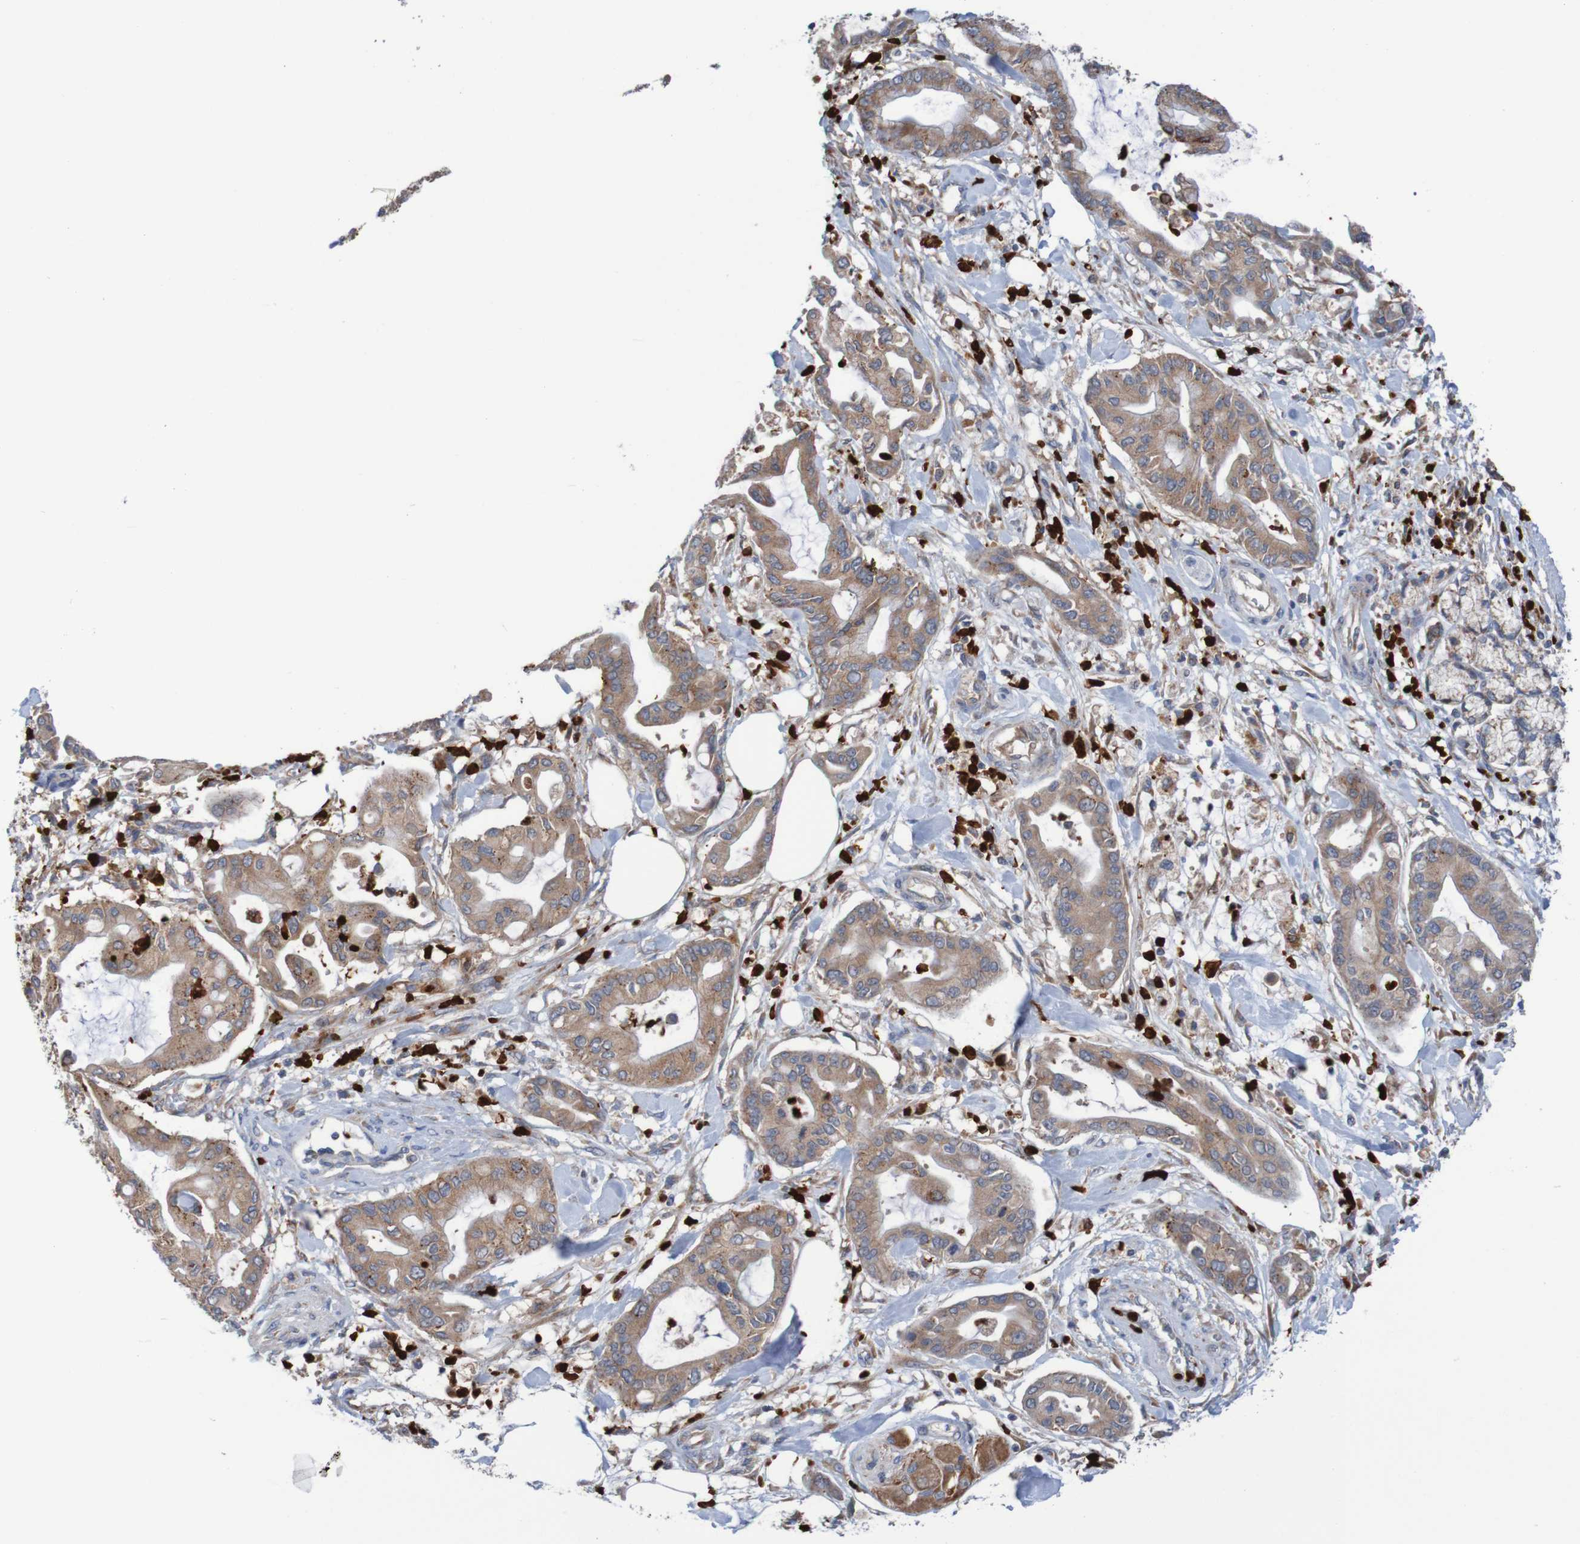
{"staining": {"intensity": "moderate", "quantity": ">75%", "location": "cytoplasmic/membranous"}, "tissue": "pancreatic cancer", "cell_type": "Tumor cells", "image_type": "cancer", "snomed": [{"axis": "morphology", "description": "Adenocarcinoma, NOS"}, {"axis": "morphology", "description": "Adenocarcinoma, metastatic, NOS"}, {"axis": "topography", "description": "Lymph node"}, {"axis": "topography", "description": "Pancreas"}, {"axis": "topography", "description": "Duodenum"}], "caption": "Approximately >75% of tumor cells in human pancreatic cancer display moderate cytoplasmic/membranous protein expression as visualized by brown immunohistochemical staining.", "gene": "PARP4", "patient": {"sex": "female", "age": 64}}